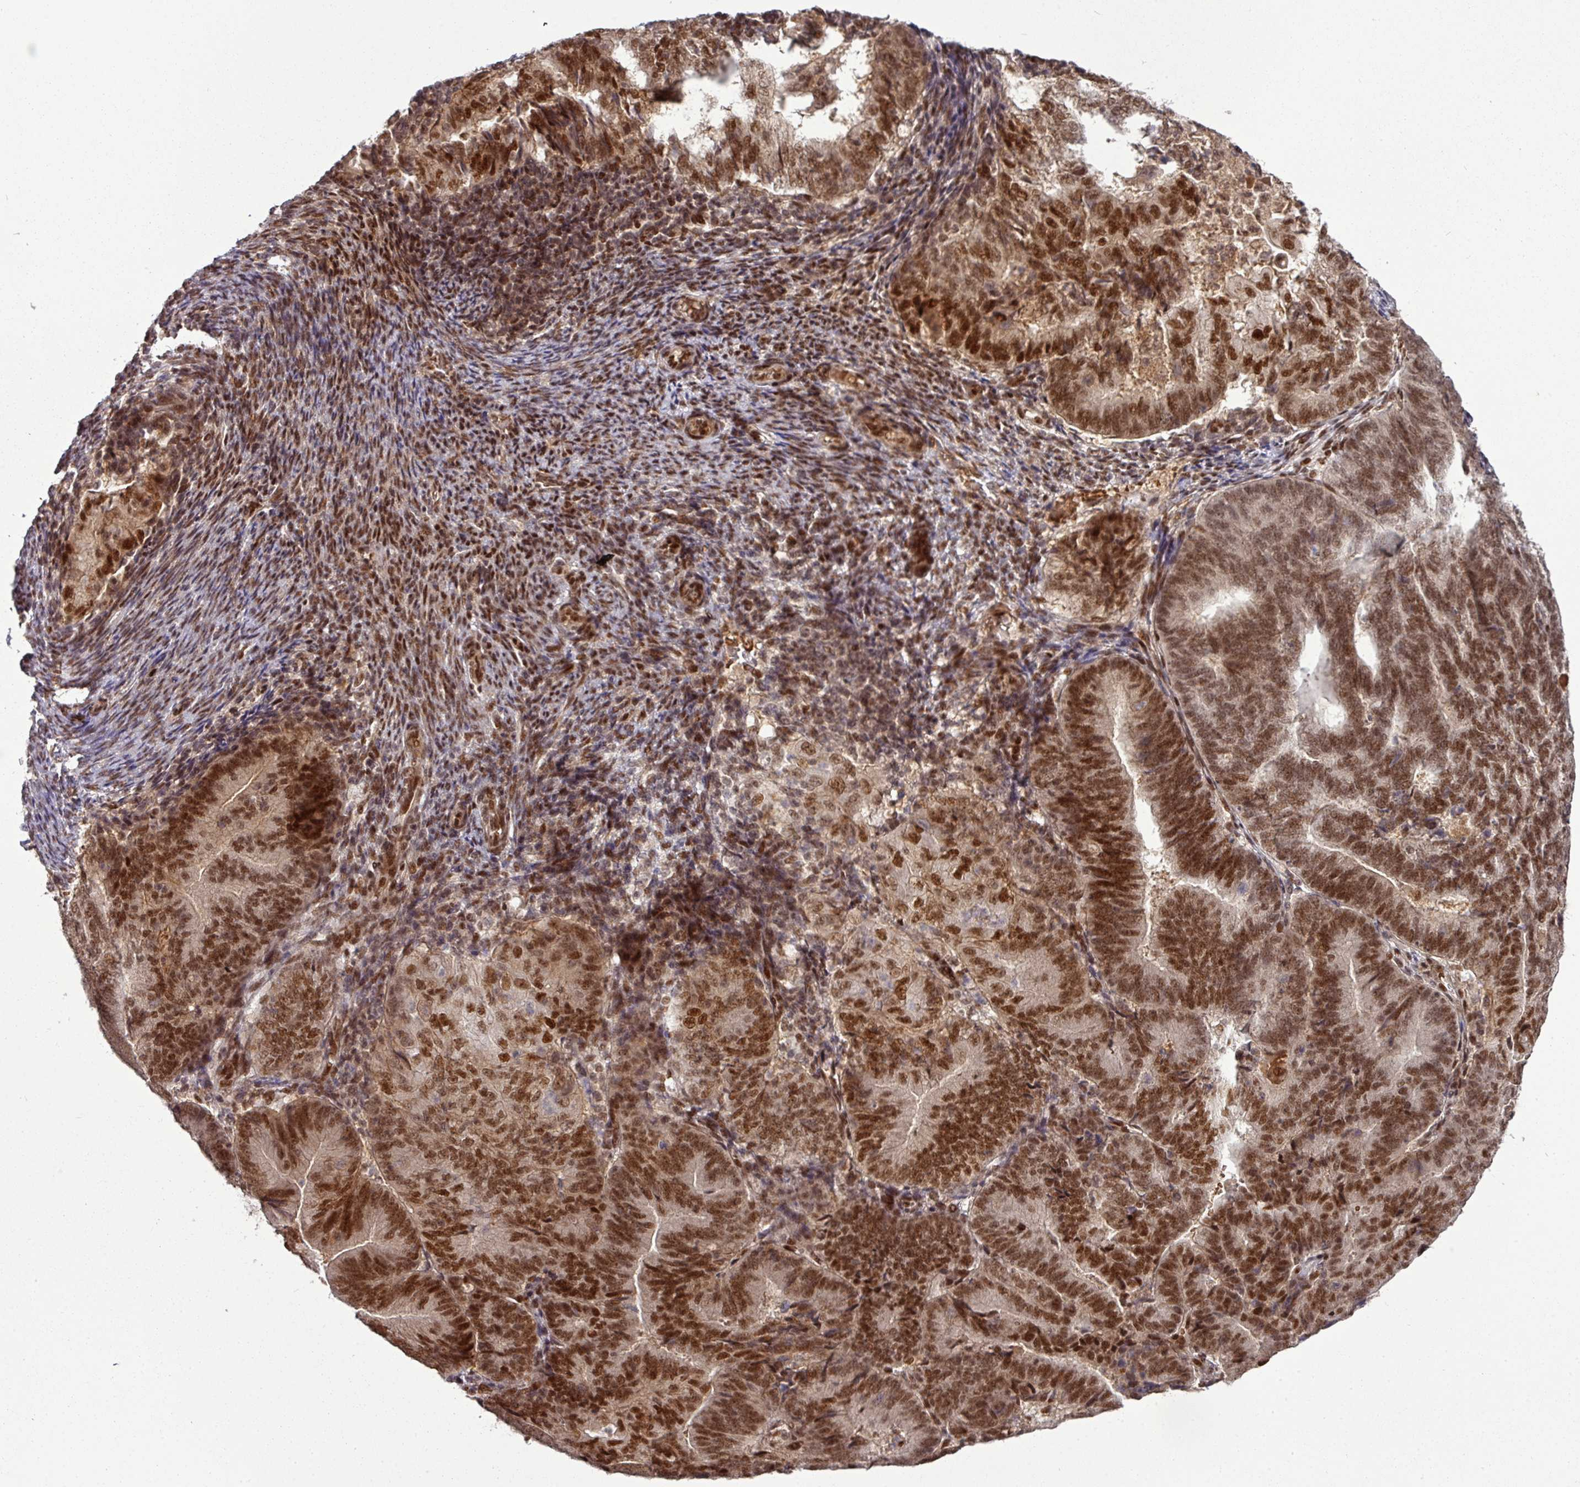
{"staining": {"intensity": "strong", "quantity": ">75%", "location": "nuclear"}, "tissue": "endometrial cancer", "cell_type": "Tumor cells", "image_type": "cancer", "snomed": [{"axis": "morphology", "description": "Adenocarcinoma, NOS"}, {"axis": "topography", "description": "Endometrium"}], "caption": "Endometrial cancer (adenocarcinoma) tissue demonstrates strong nuclear positivity in about >75% of tumor cells, visualized by immunohistochemistry.", "gene": "CIC", "patient": {"sex": "female", "age": 70}}